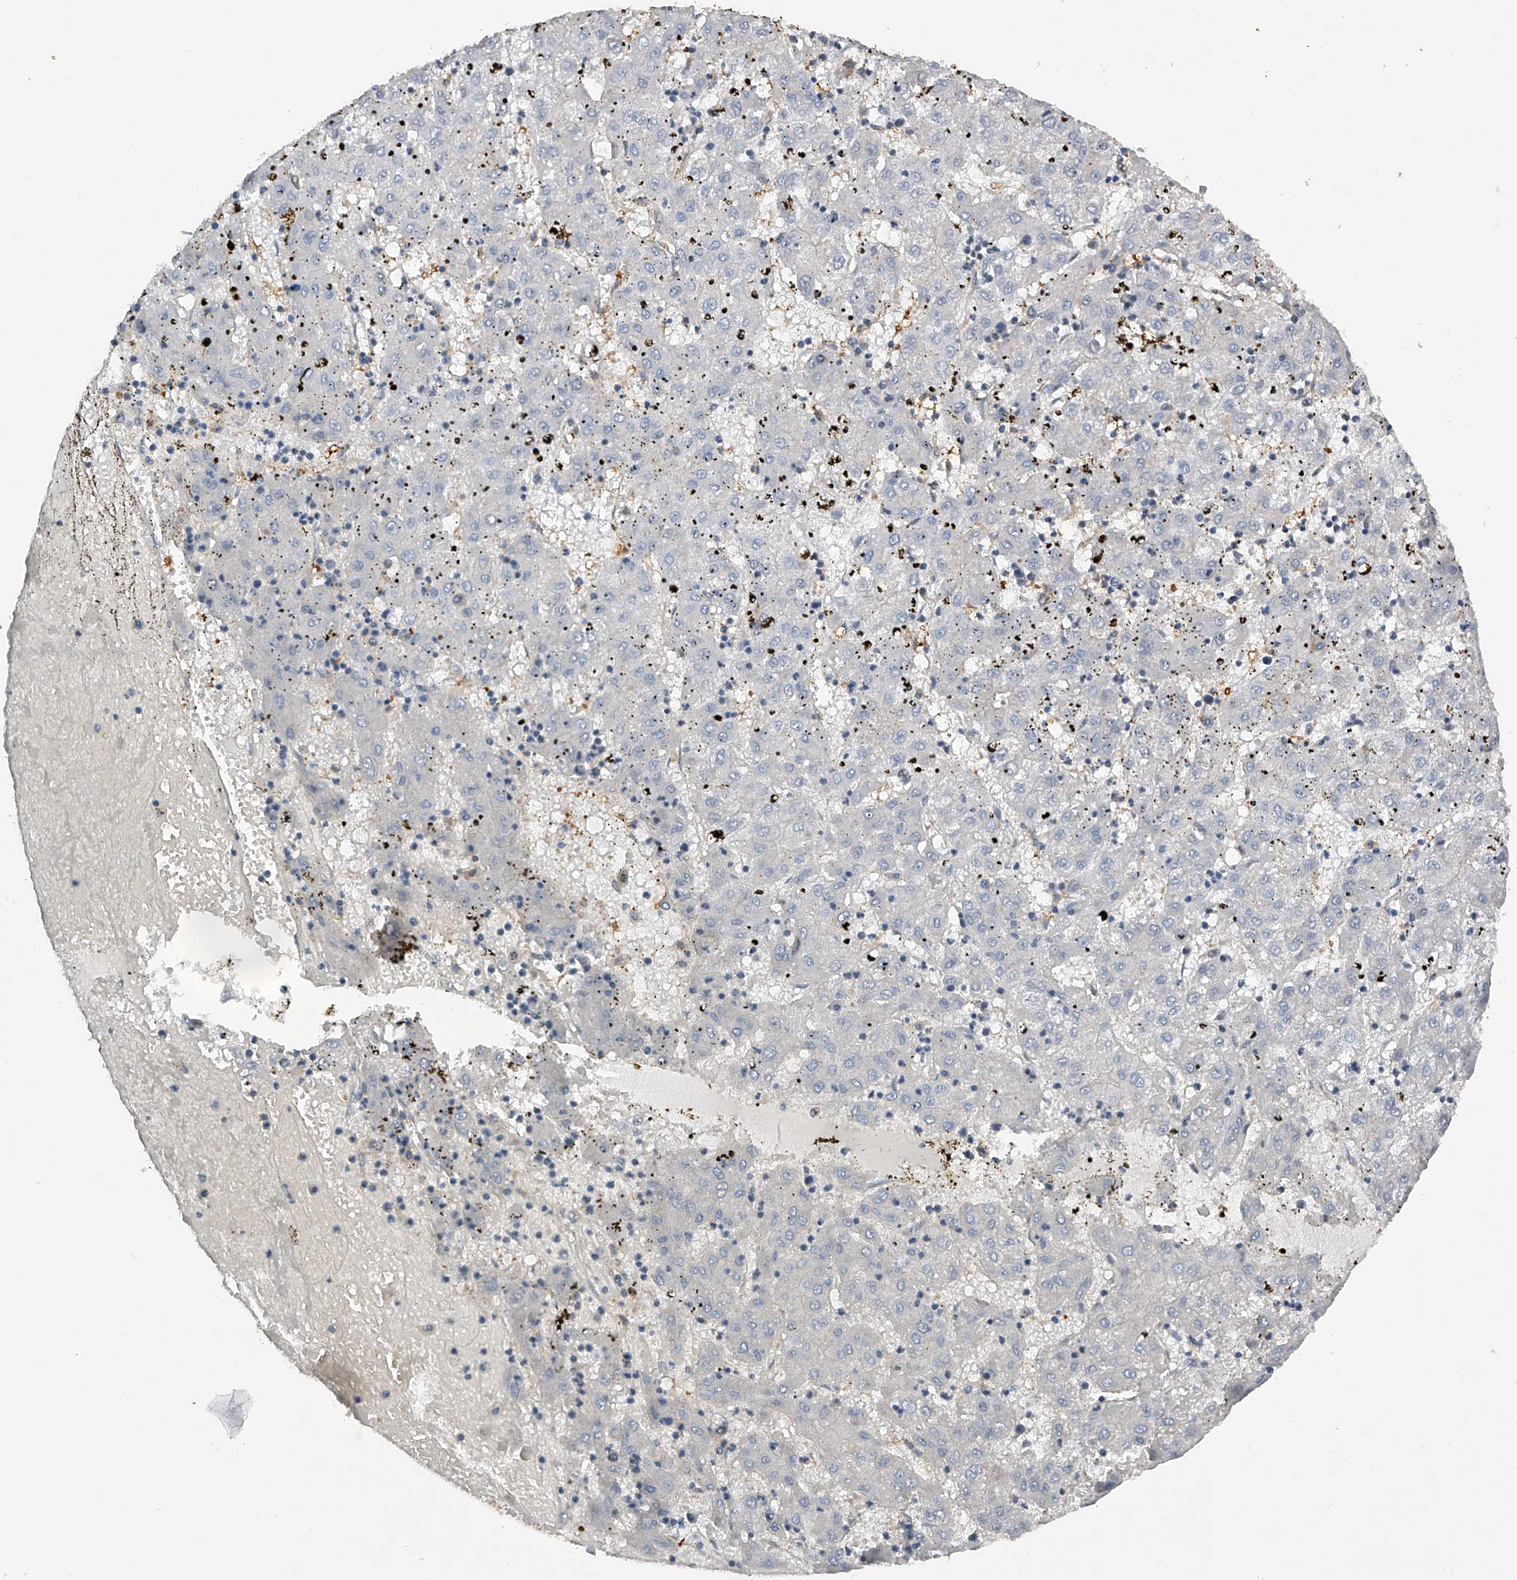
{"staining": {"intensity": "negative", "quantity": "none", "location": "none"}, "tissue": "liver cancer", "cell_type": "Tumor cells", "image_type": "cancer", "snomed": [{"axis": "morphology", "description": "Carcinoma, Hepatocellular, NOS"}, {"axis": "topography", "description": "Liver"}], "caption": "High magnification brightfield microscopy of liver cancer stained with DAB (3,3'-diaminobenzidine) (brown) and counterstained with hematoxylin (blue): tumor cells show no significant positivity.", "gene": "PTPRA", "patient": {"sex": "male", "age": 72}}